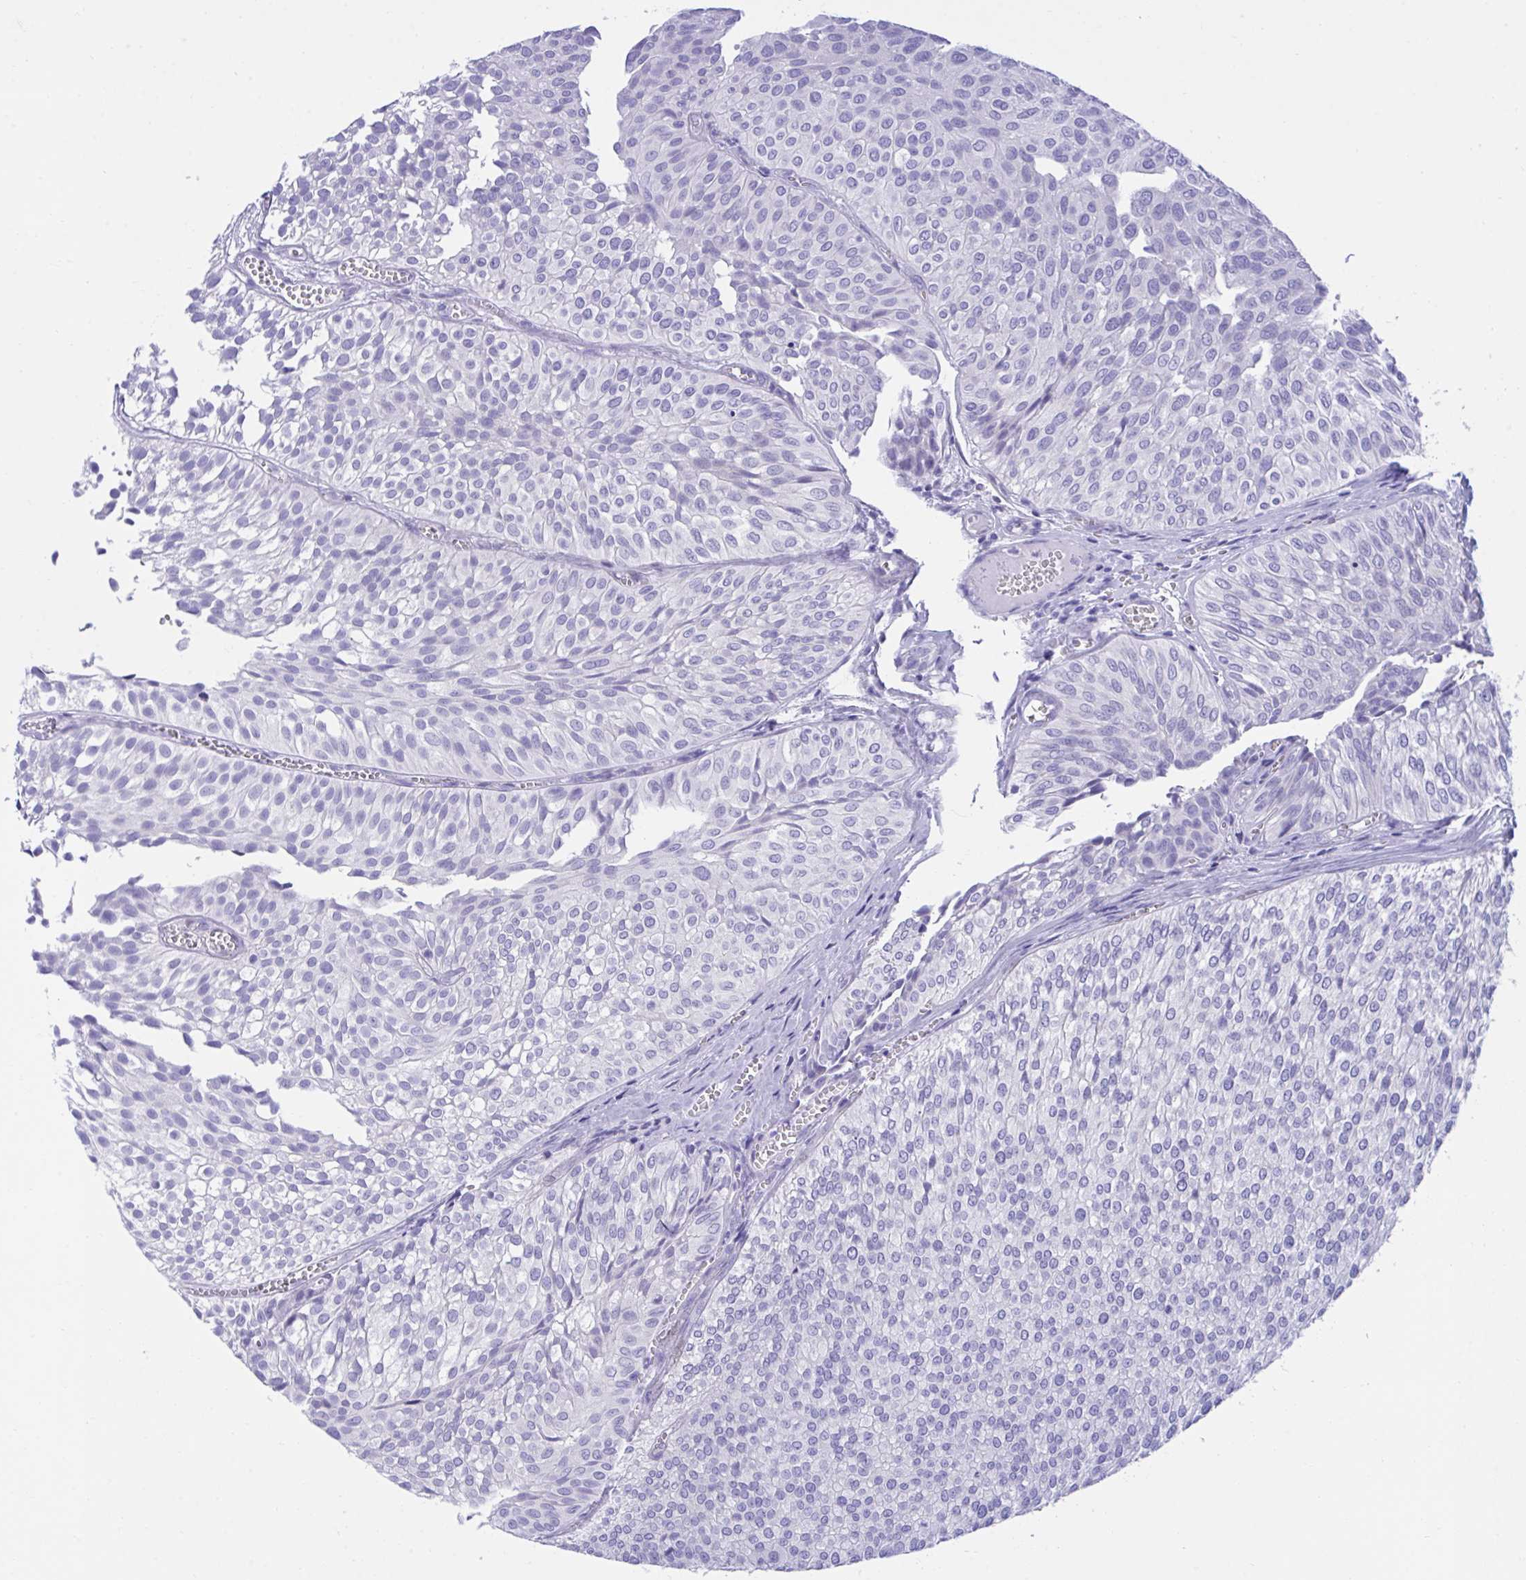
{"staining": {"intensity": "negative", "quantity": "none", "location": "none"}, "tissue": "urothelial cancer", "cell_type": "Tumor cells", "image_type": "cancer", "snomed": [{"axis": "morphology", "description": "Urothelial carcinoma, Low grade"}, {"axis": "topography", "description": "Urinary bladder"}], "caption": "An immunohistochemistry (IHC) photomicrograph of urothelial carcinoma (low-grade) is shown. There is no staining in tumor cells of urothelial carcinoma (low-grade).", "gene": "PGM2L1", "patient": {"sex": "male", "age": 91}}